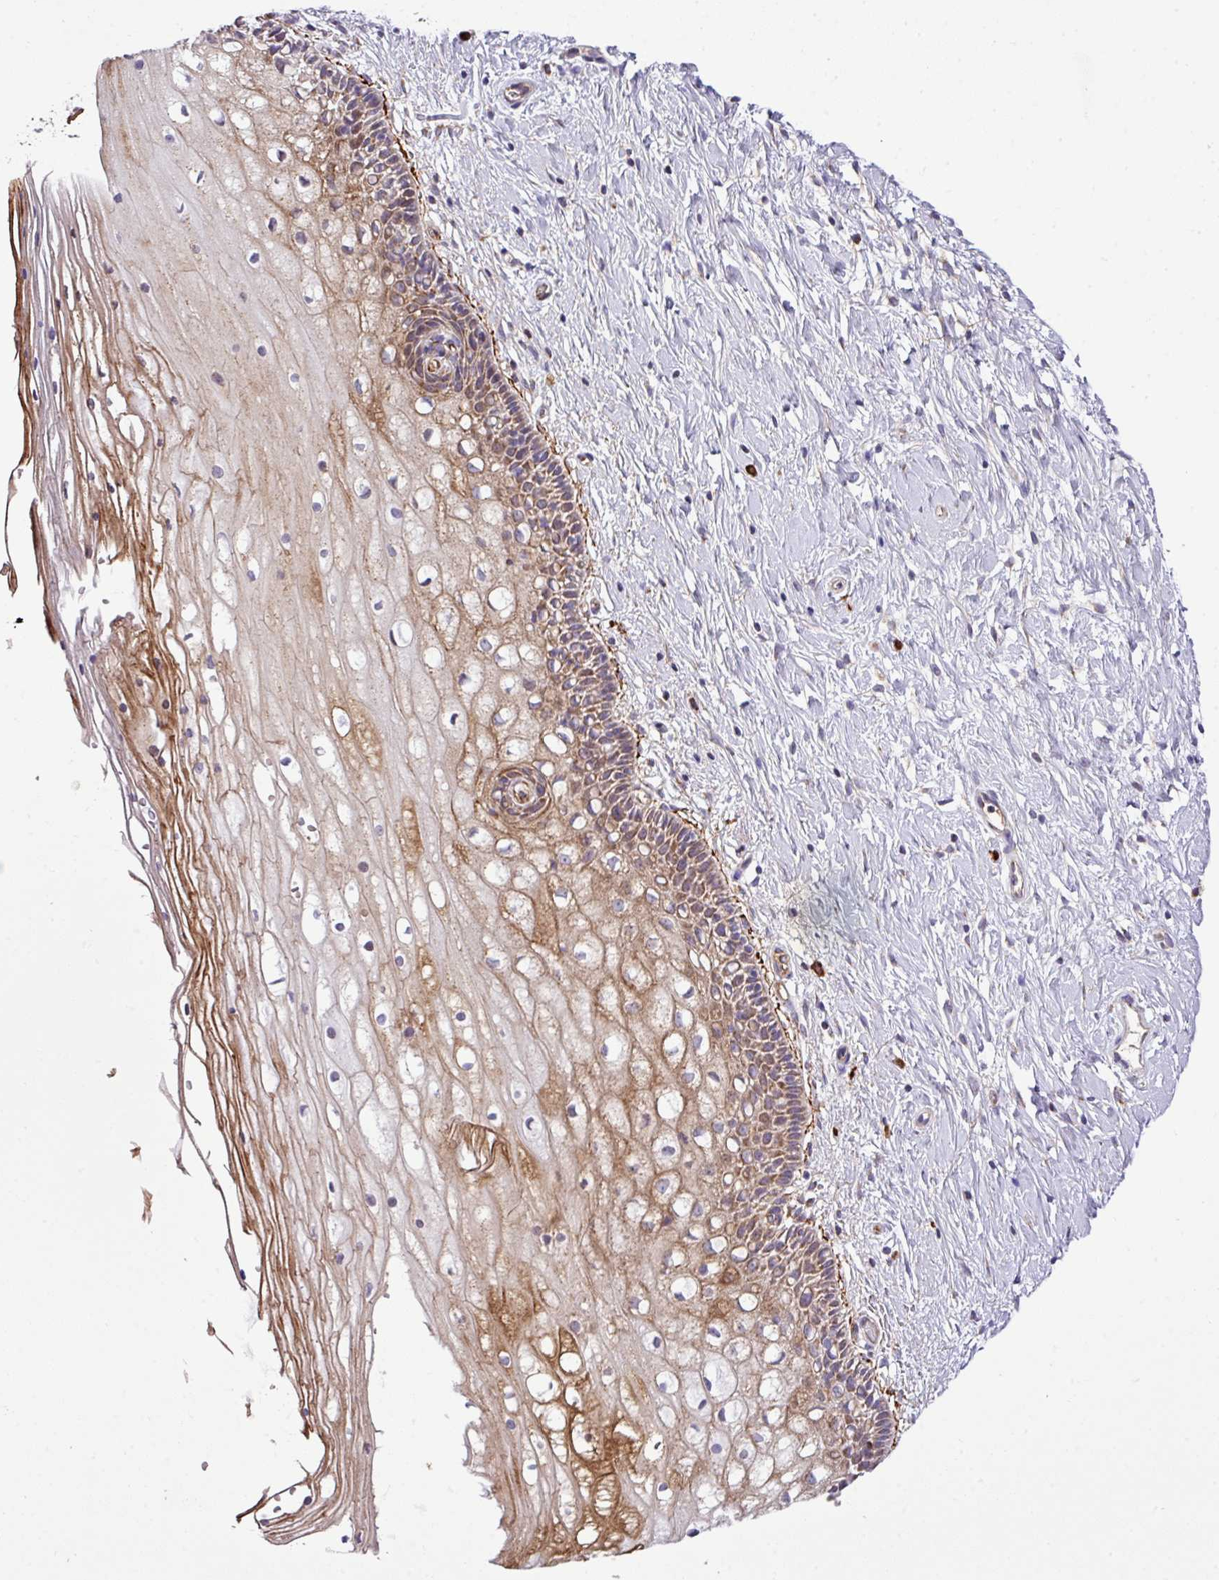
{"staining": {"intensity": "moderate", "quantity": ">75%", "location": "cytoplasmic/membranous"}, "tissue": "cervix", "cell_type": "Glandular cells", "image_type": "normal", "snomed": [{"axis": "morphology", "description": "Normal tissue, NOS"}, {"axis": "topography", "description": "Cervix"}], "caption": "Approximately >75% of glandular cells in benign human cervix demonstrate moderate cytoplasmic/membranous protein positivity as visualized by brown immunohistochemical staining.", "gene": "ZNF569", "patient": {"sex": "female", "age": 36}}